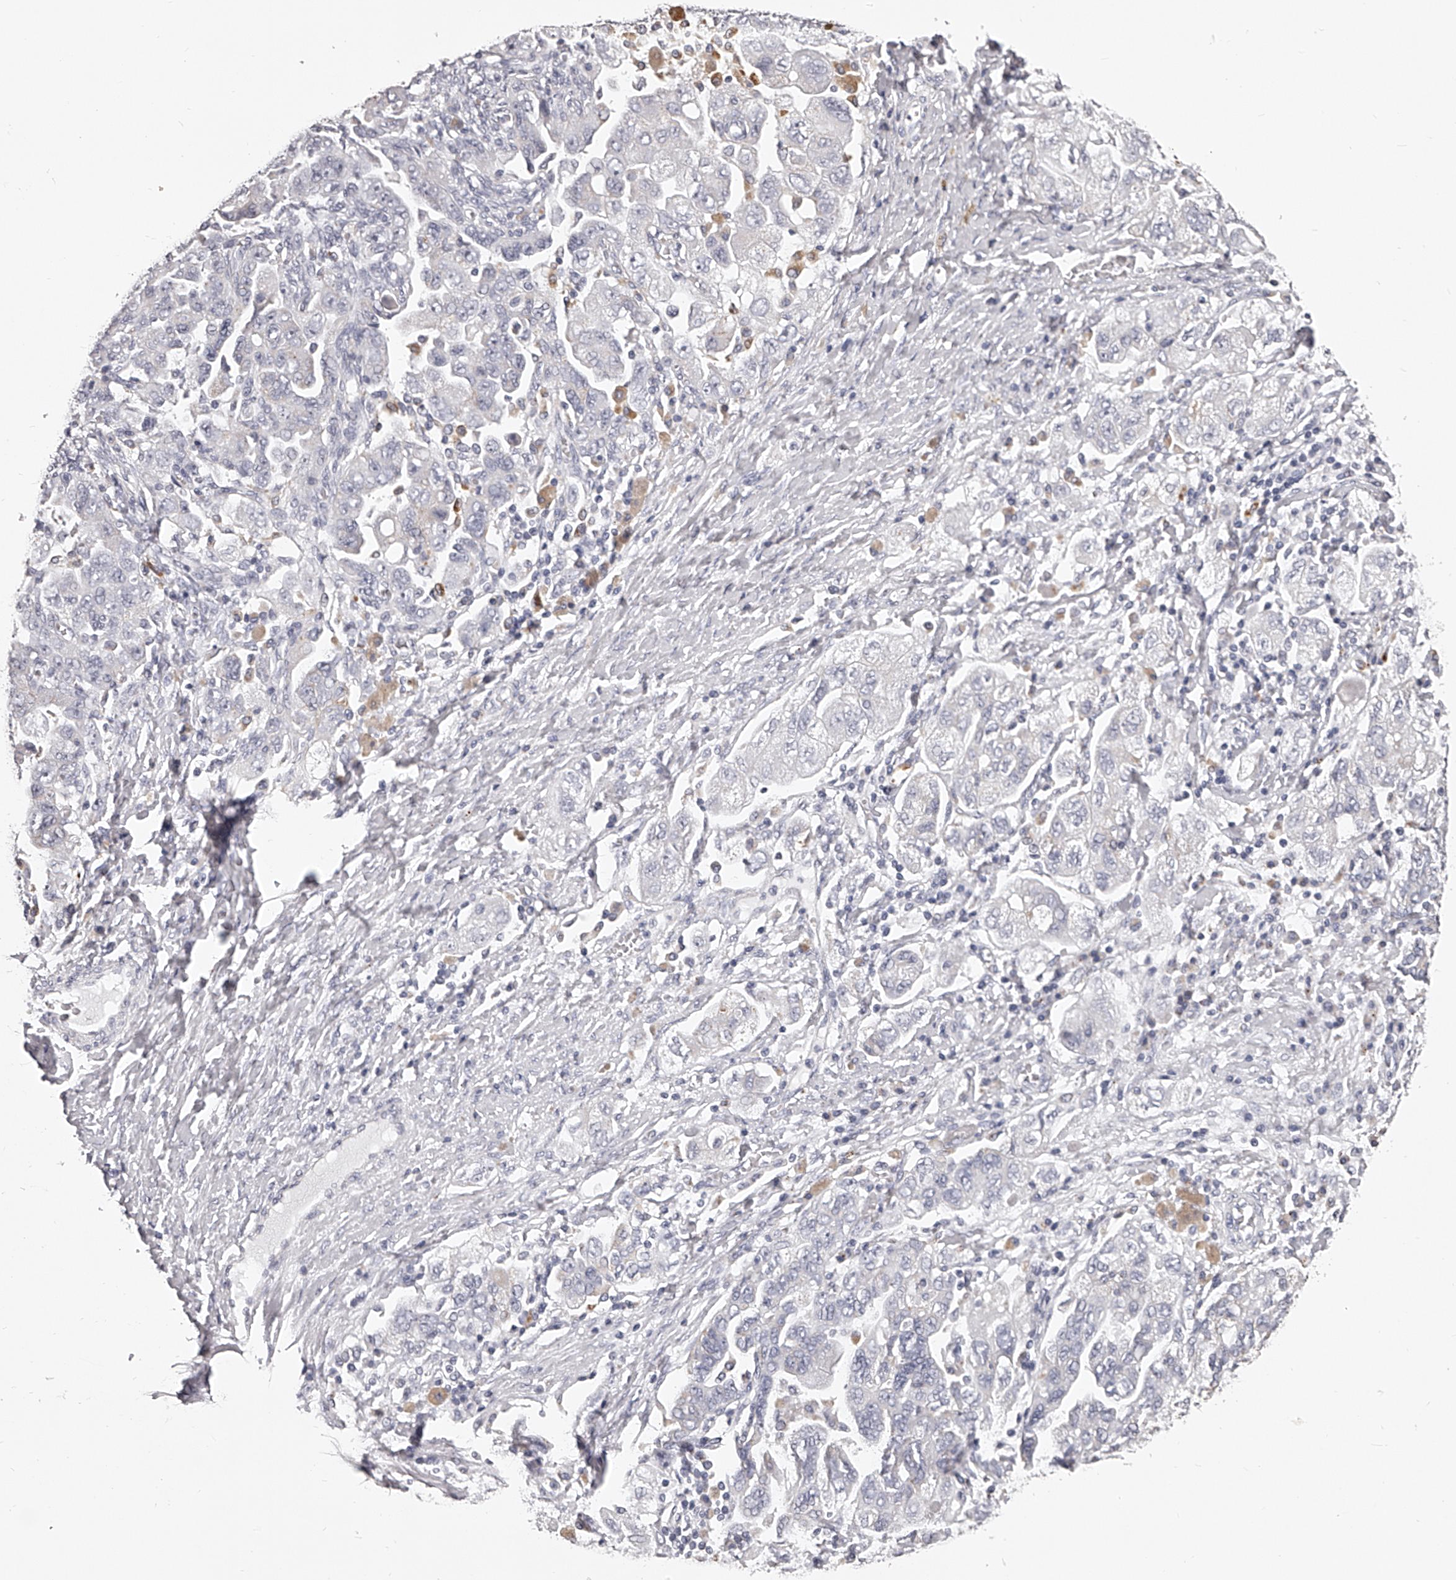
{"staining": {"intensity": "negative", "quantity": "none", "location": "none"}, "tissue": "ovarian cancer", "cell_type": "Tumor cells", "image_type": "cancer", "snomed": [{"axis": "morphology", "description": "Carcinoma, NOS"}, {"axis": "morphology", "description": "Cystadenocarcinoma, serous, NOS"}, {"axis": "topography", "description": "Ovary"}], "caption": "DAB immunohistochemical staining of ovarian cancer (serous cystadenocarcinoma) displays no significant expression in tumor cells. (DAB (3,3'-diaminobenzidine) immunohistochemistry, high magnification).", "gene": "DMRT1", "patient": {"sex": "female", "age": 69}}